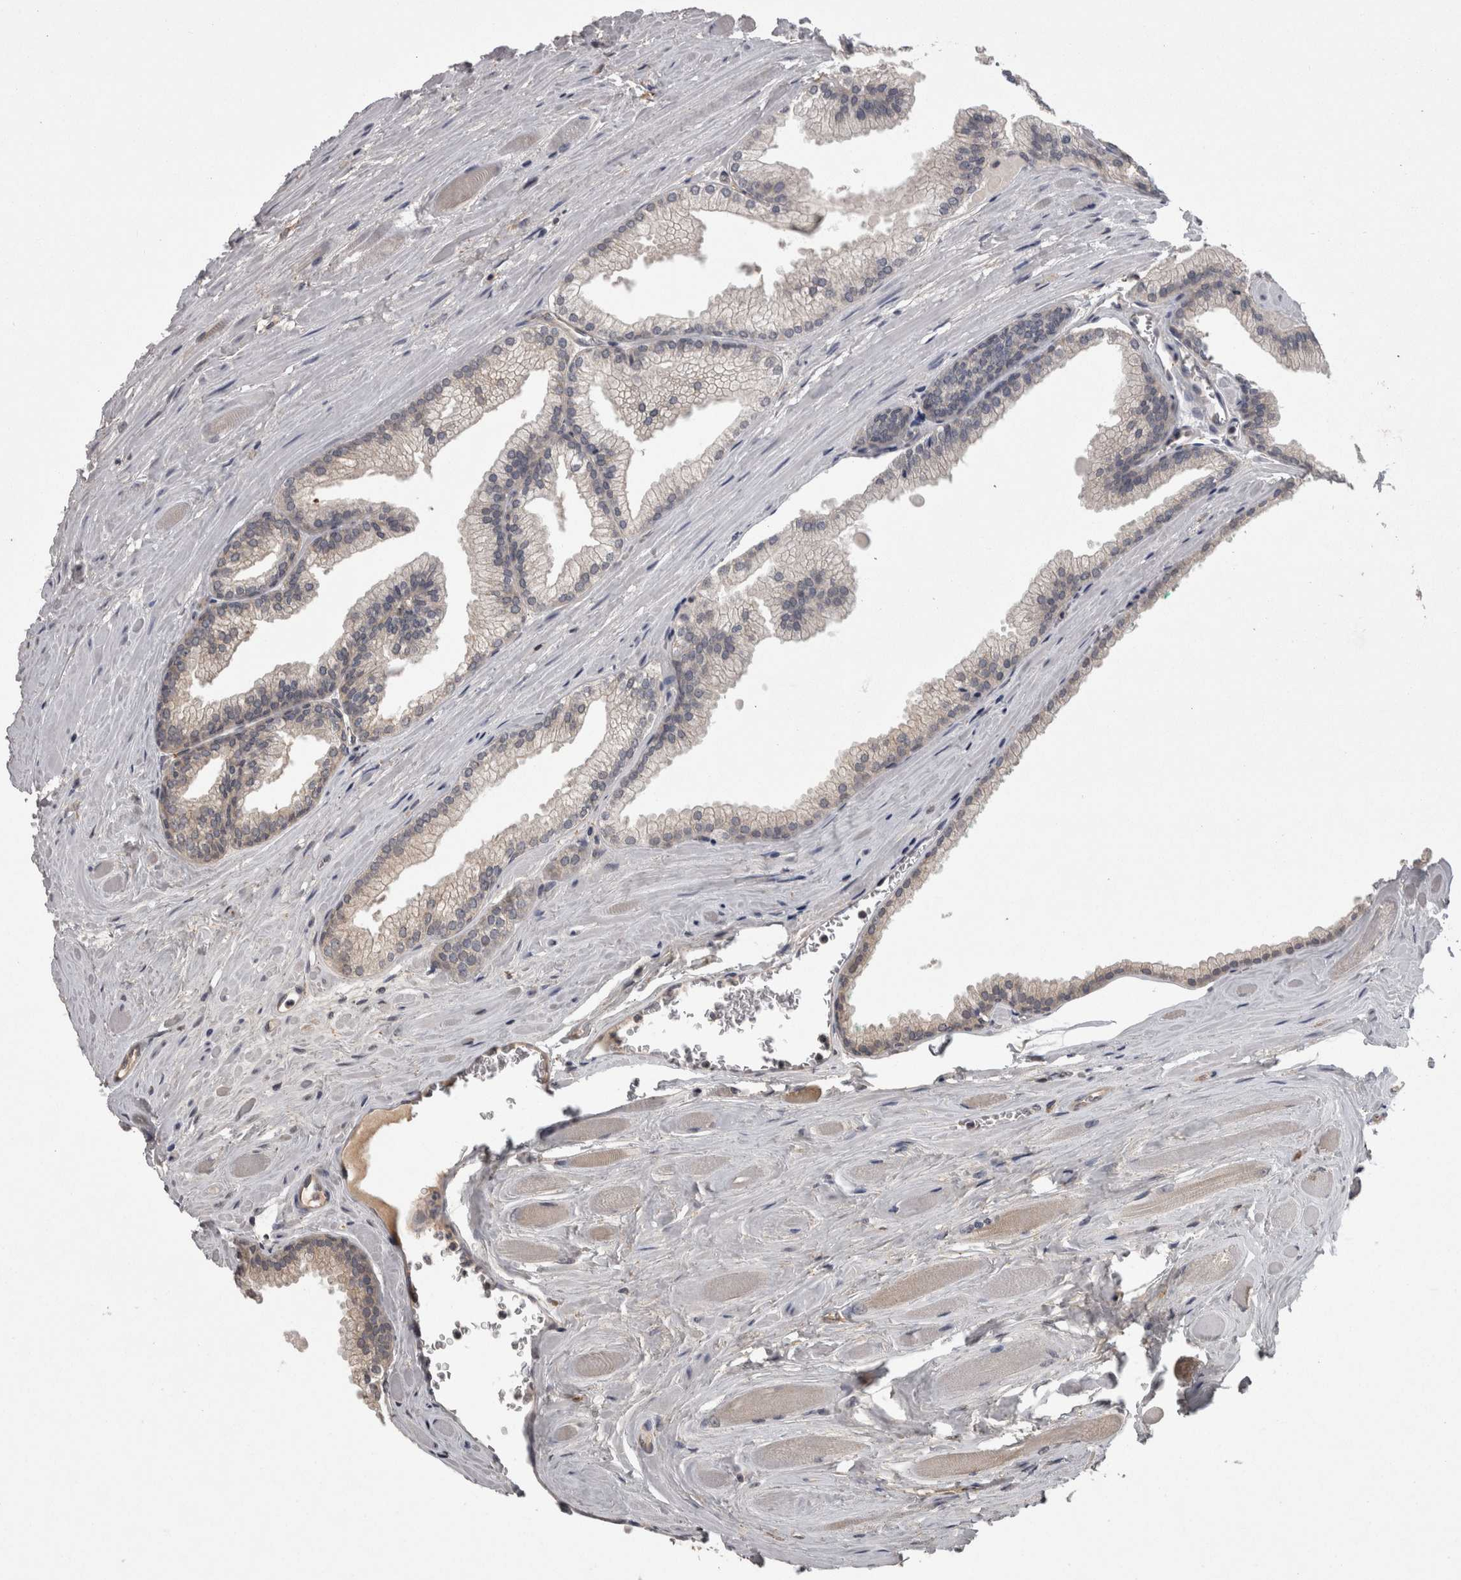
{"staining": {"intensity": "negative", "quantity": "none", "location": "none"}, "tissue": "prostate cancer", "cell_type": "Tumor cells", "image_type": "cancer", "snomed": [{"axis": "morphology", "description": "Adenocarcinoma, Low grade"}, {"axis": "topography", "description": "Prostate"}], "caption": "This image is of prostate cancer (low-grade adenocarcinoma) stained with immunohistochemistry to label a protein in brown with the nuclei are counter-stained blue. There is no expression in tumor cells.", "gene": "PON3", "patient": {"sex": "male", "age": 59}}